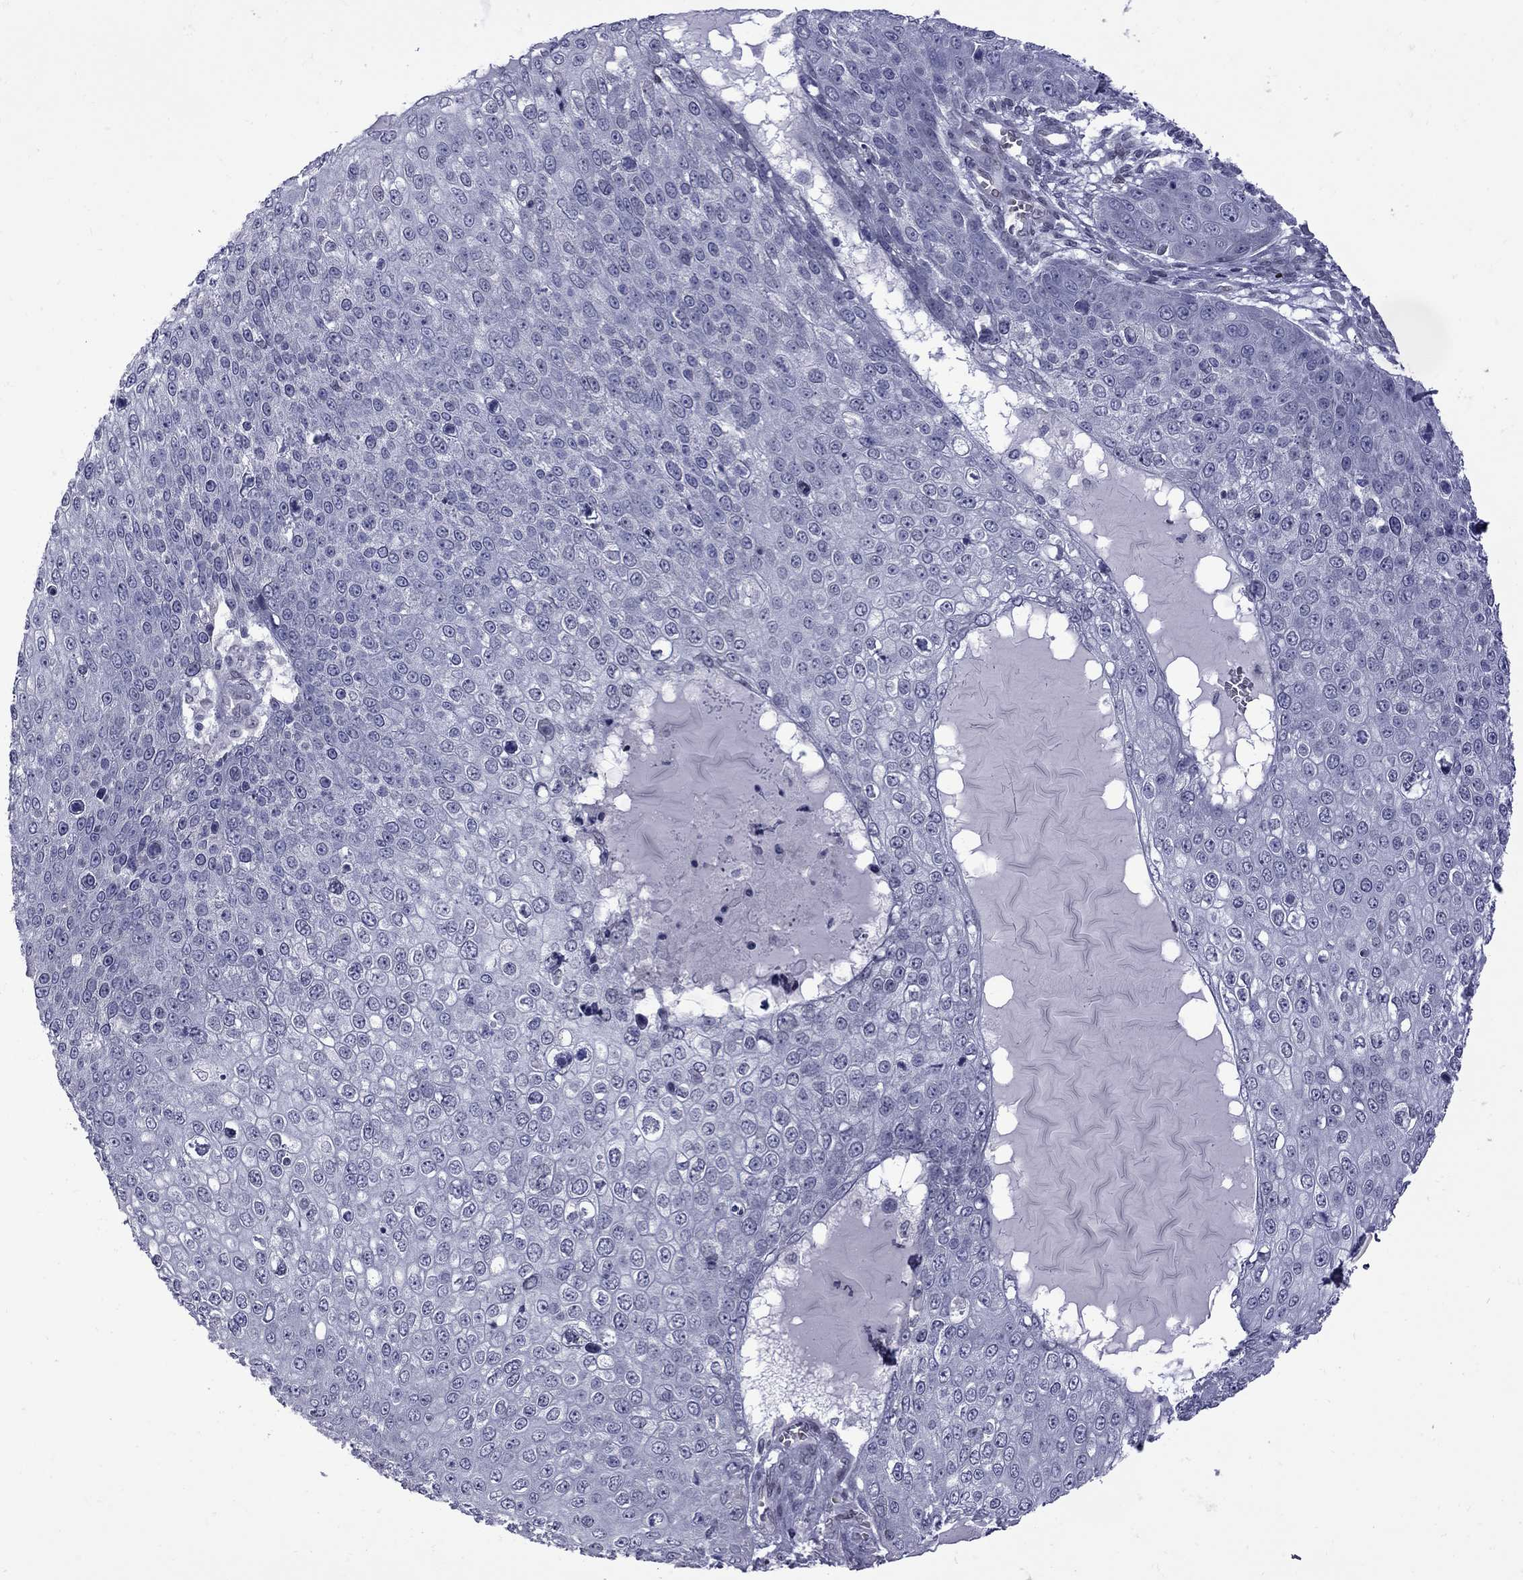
{"staining": {"intensity": "negative", "quantity": "none", "location": "none"}, "tissue": "skin cancer", "cell_type": "Tumor cells", "image_type": "cancer", "snomed": [{"axis": "morphology", "description": "Squamous cell carcinoma, NOS"}, {"axis": "topography", "description": "Skin"}], "caption": "Tumor cells show no significant protein staining in skin squamous cell carcinoma.", "gene": "CLTCL1", "patient": {"sex": "male", "age": 71}}